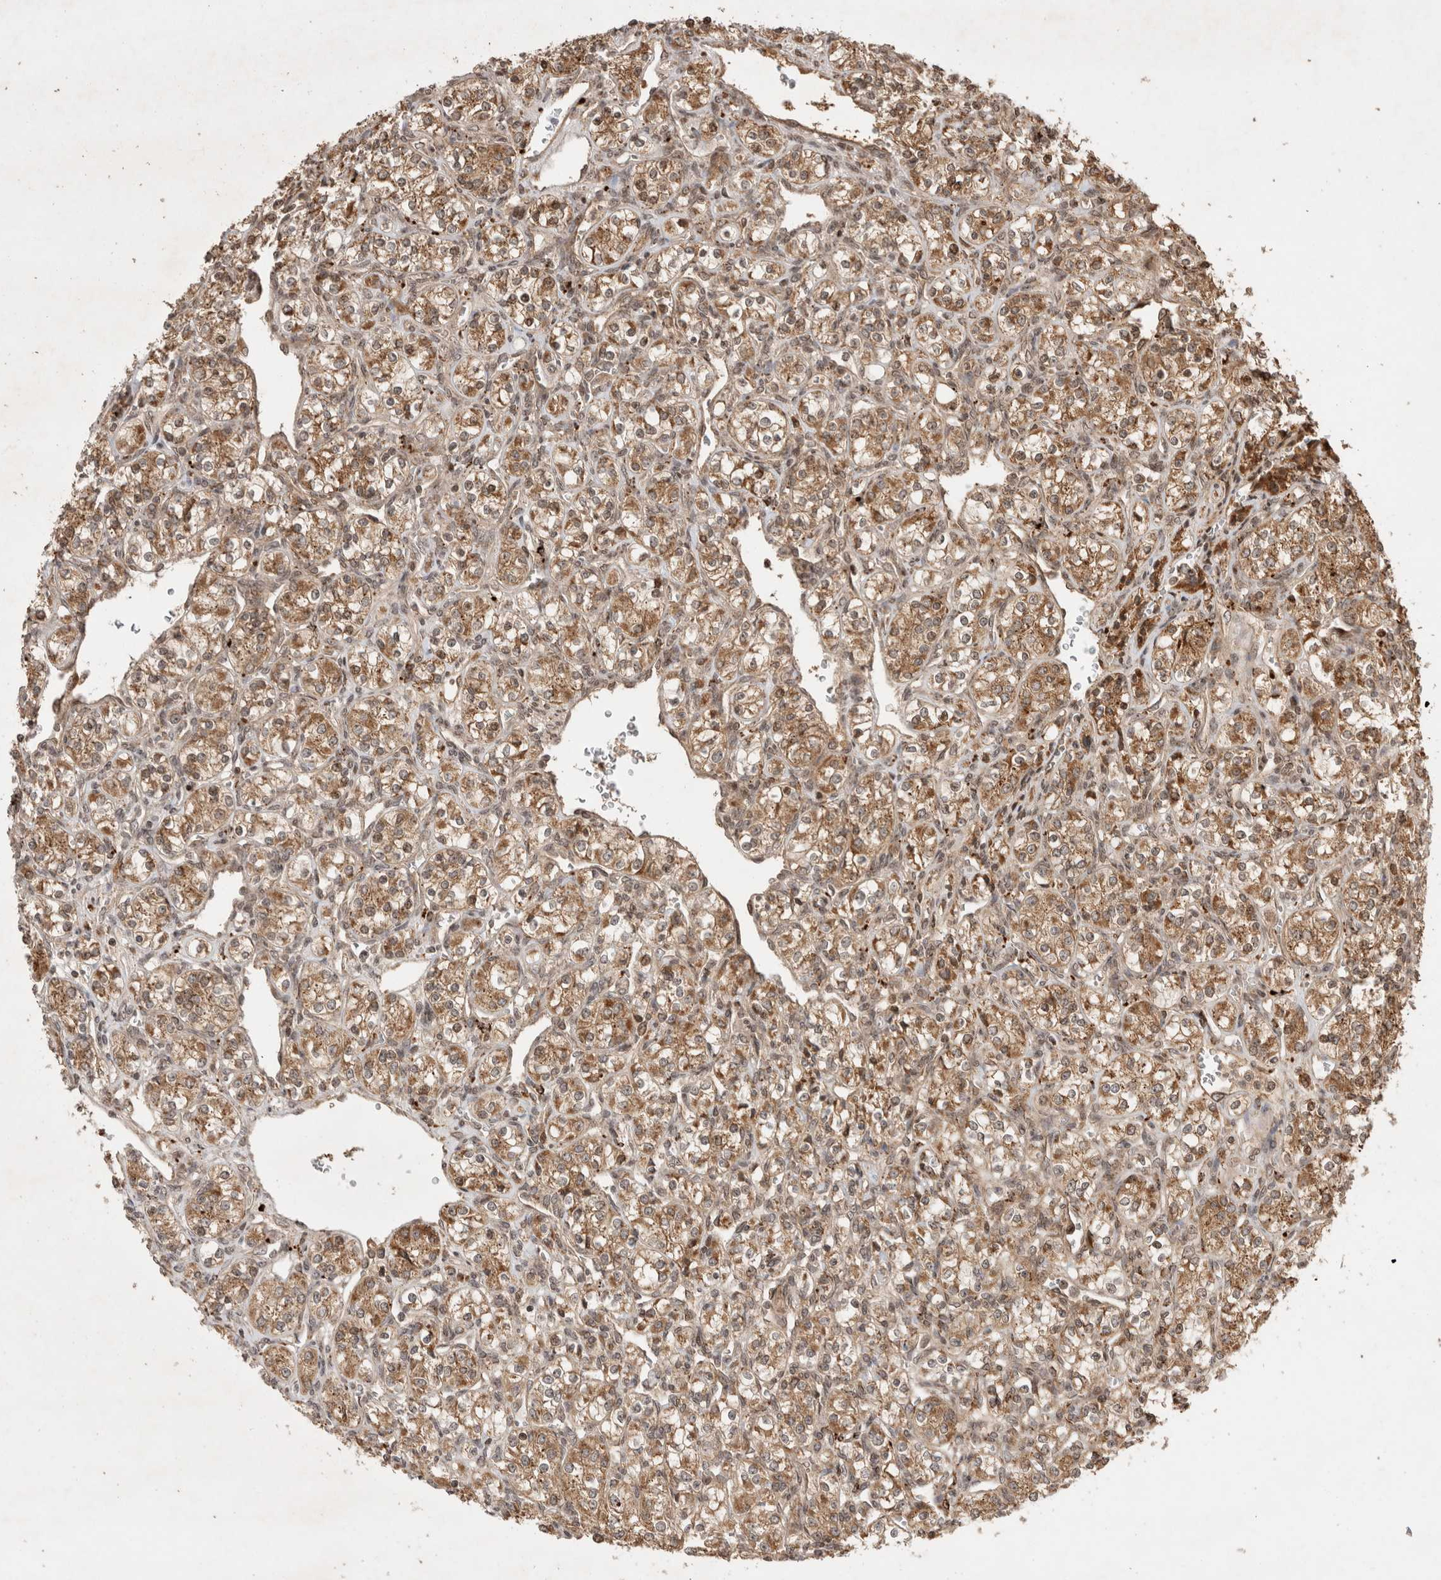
{"staining": {"intensity": "moderate", "quantity": ">75%", "location": "cytoplasmic/membranous"}, "tissue": "renal cancer", "cell_type": "Tumor cells", "image_type": "cancer", "snomed": [{"axis": "morphology", "description": "Adenocarcinoma, NOS"}, {"axis": "topography", "description": "Kidney"}], "caption": "Moderate cytoplasmic/membranous protein staining is present in about >75% of tumor cells in renal adenocarcinoma.", "gene": "FAM221A", "patient": {"sex": "male", "age": 77}}